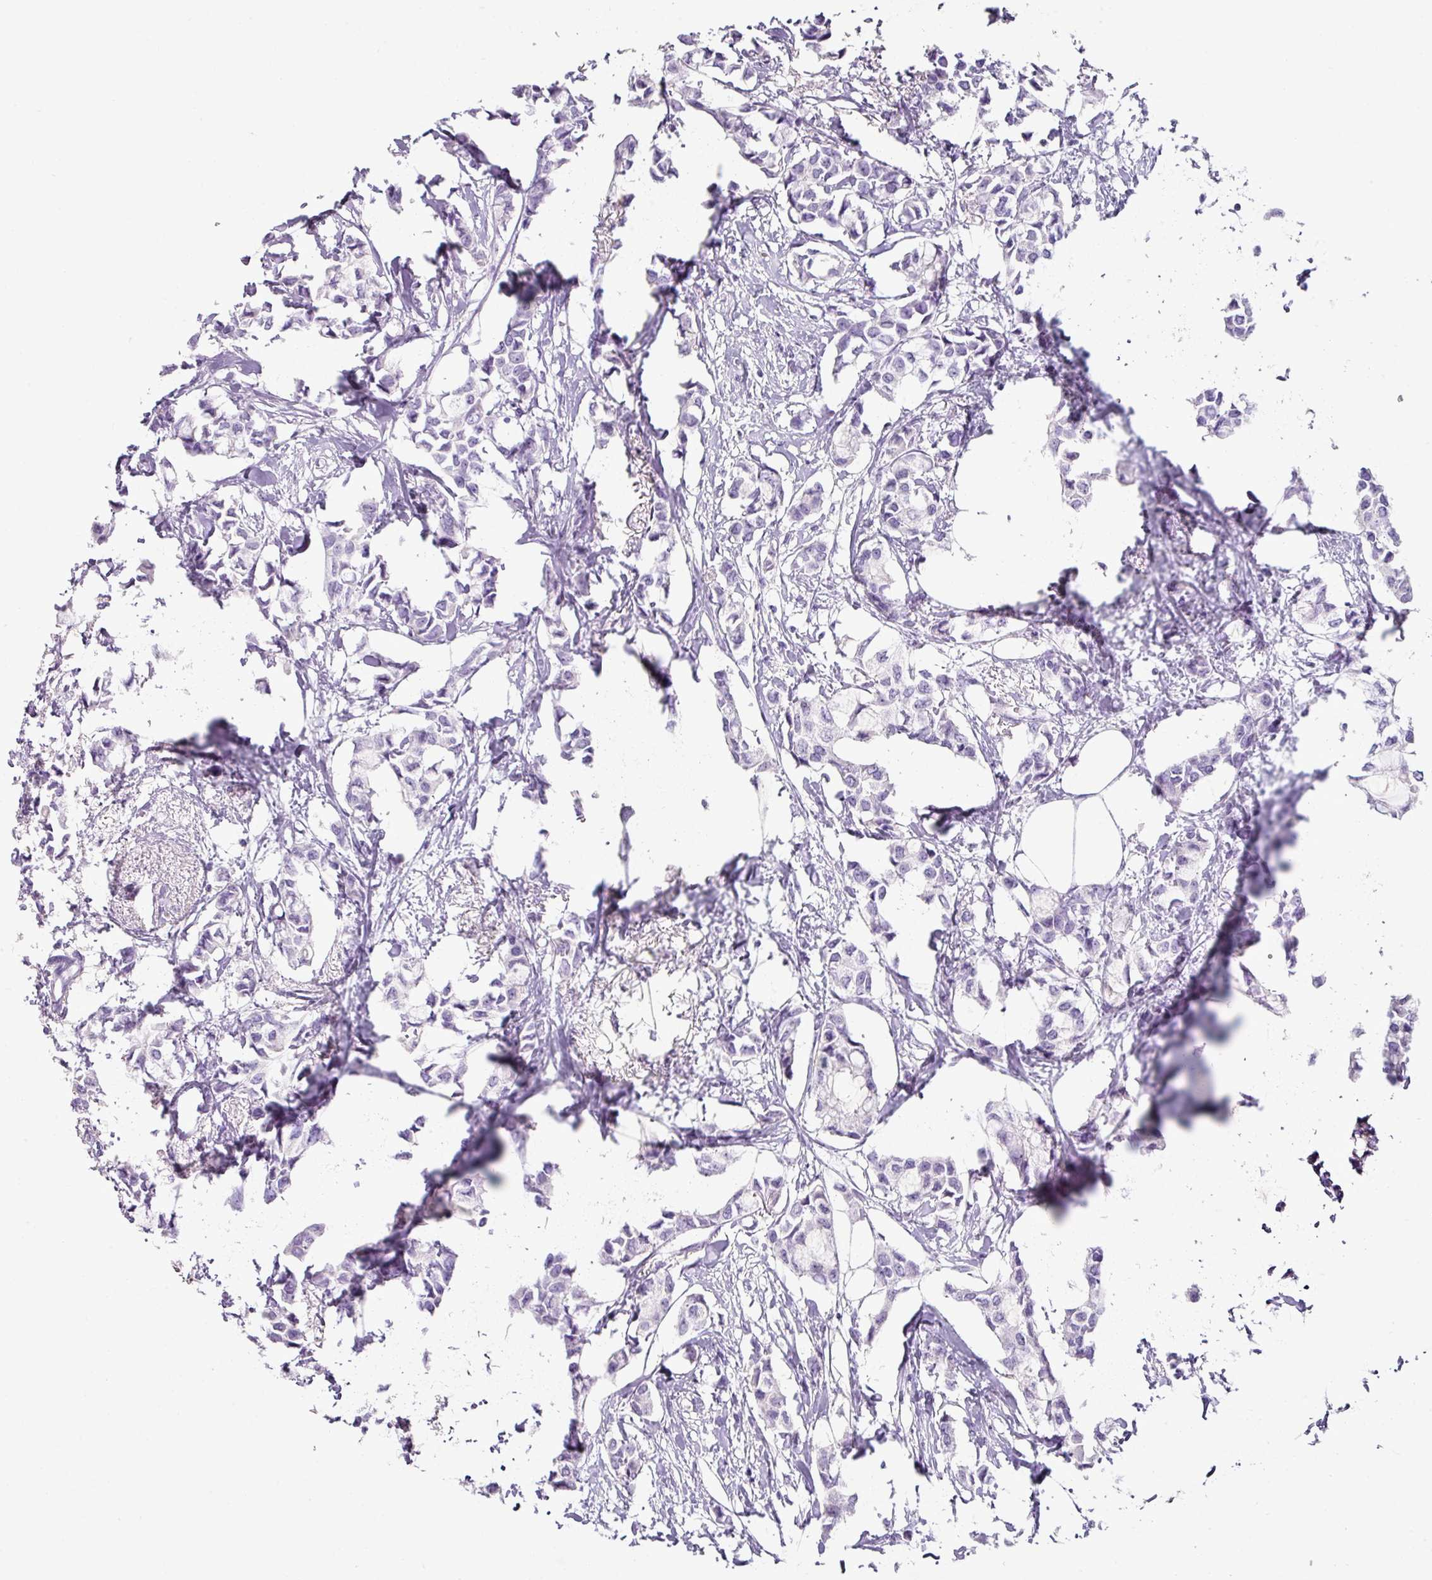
{"staining": {"intensity": "negative", "quantity": "none", "location": "none"}, "tissue": "breast cancer", "cell_type": "Tumor cells", "image_type": "cancer", "snomed": [{"axis": "morphology", "description": "Duct carcinoma"}, {"axis": "topography", "description": "Breast"}], "caption": "Micrograph shows no protein expression in tumor cells of intraductal carcinoma (breast) tissue.", "gene": "TRA2A", "patient": {"sex": "female", "age": 73}}